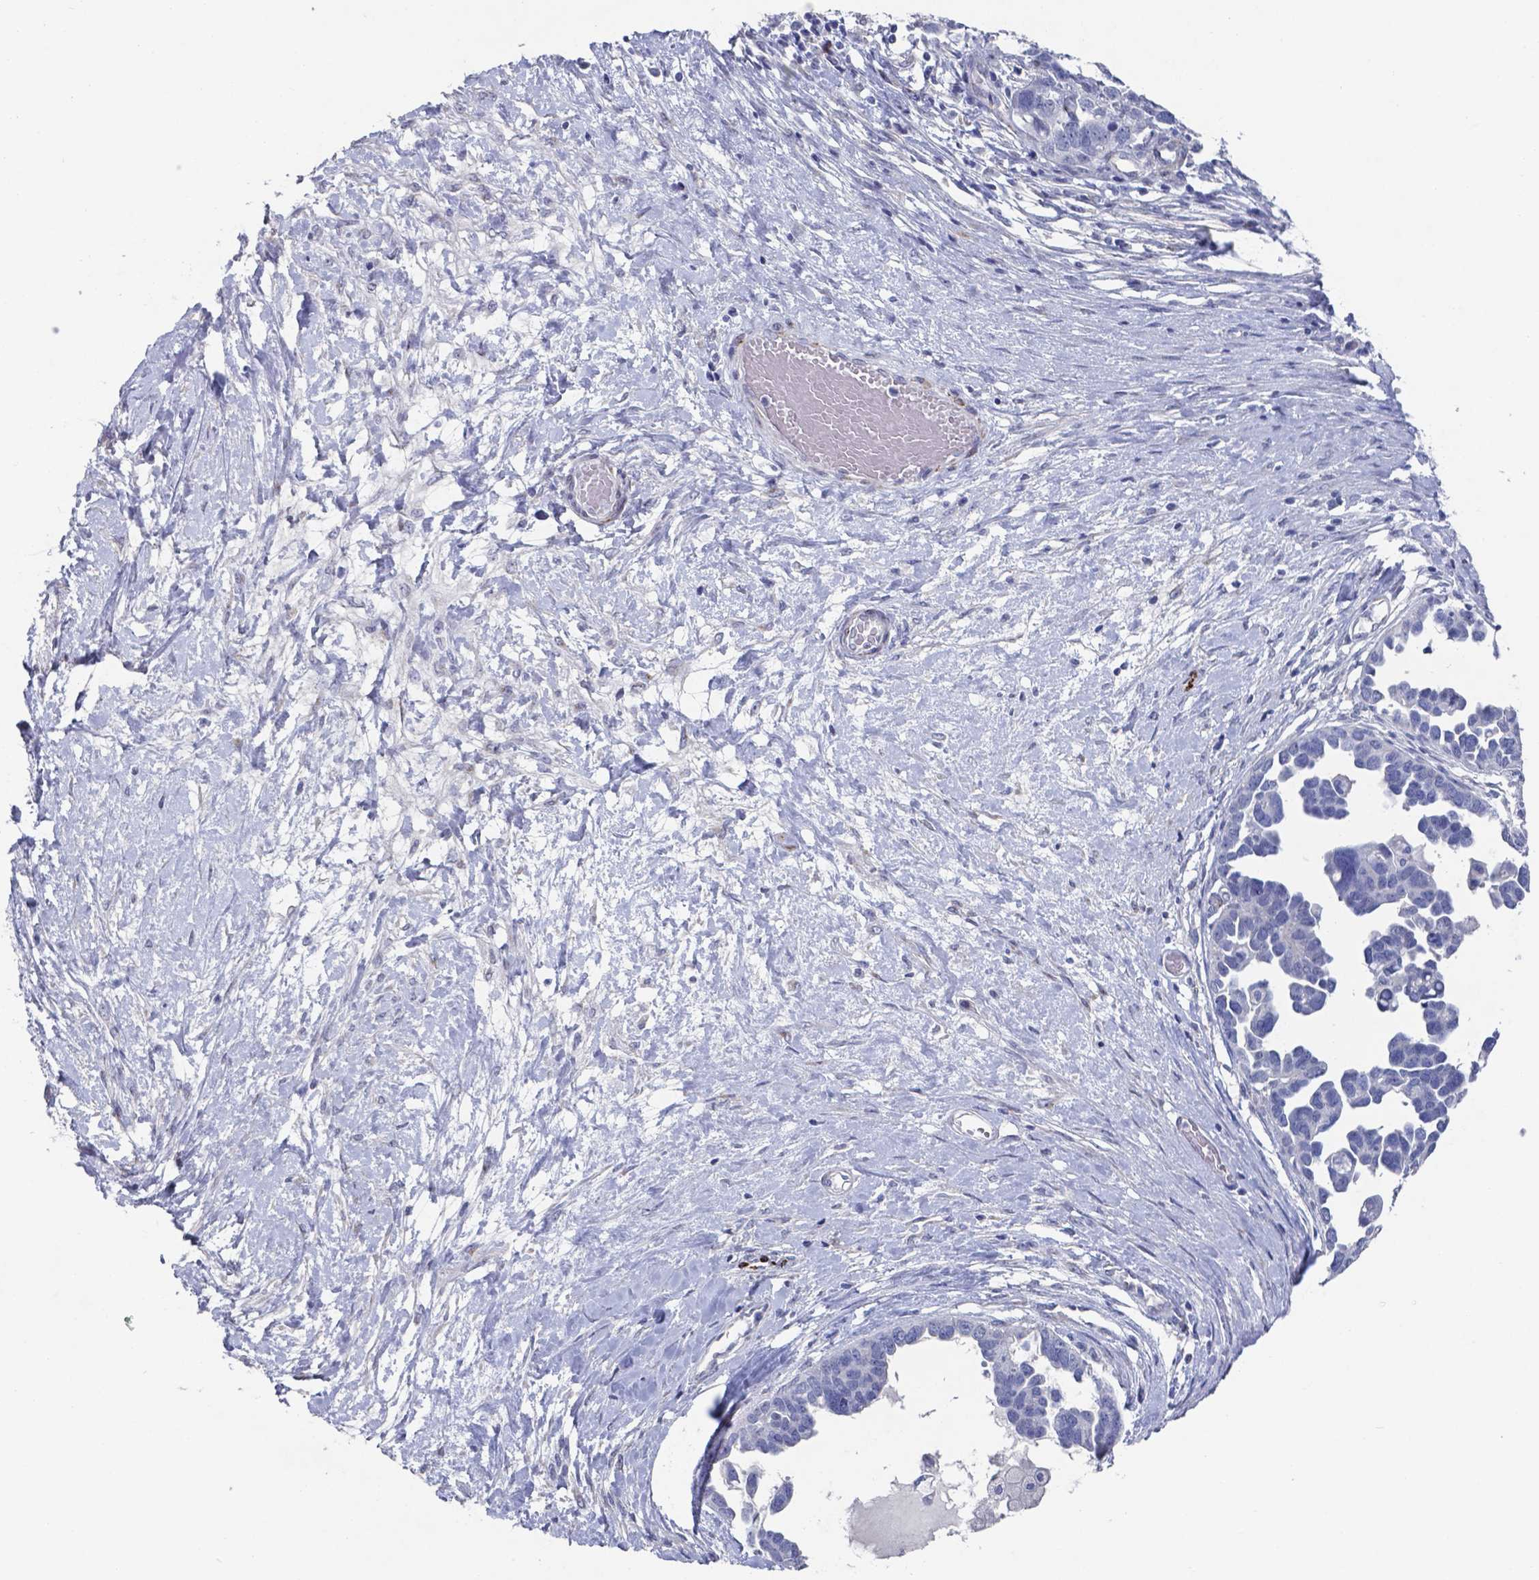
{"staining": {"intensity": "negative", "quantity": "none", "location": "none"}, "tissue": "ovarian cancer", "cell_type": "Tumor cells", "image_type": "cancer", "snomed": [{"axis": "morphology", "description": "Cystadenocarcinoma, serous, NOS"}, {"axis": "topography", "description": "Ovary"}], "caption": "This image is of ovarian cancer stained with IHC to label a protein in brown with the nuclei are counter-stained blue. There is no positivity in tumor cells. The staining was performed using DAB to visualize the protein expression in brown, while the nuclei were stained in blue with hematoxylin (Magnification: 20x).", "gene": "PLA2R1", "patient": {"sex": "female", "age": 54}}